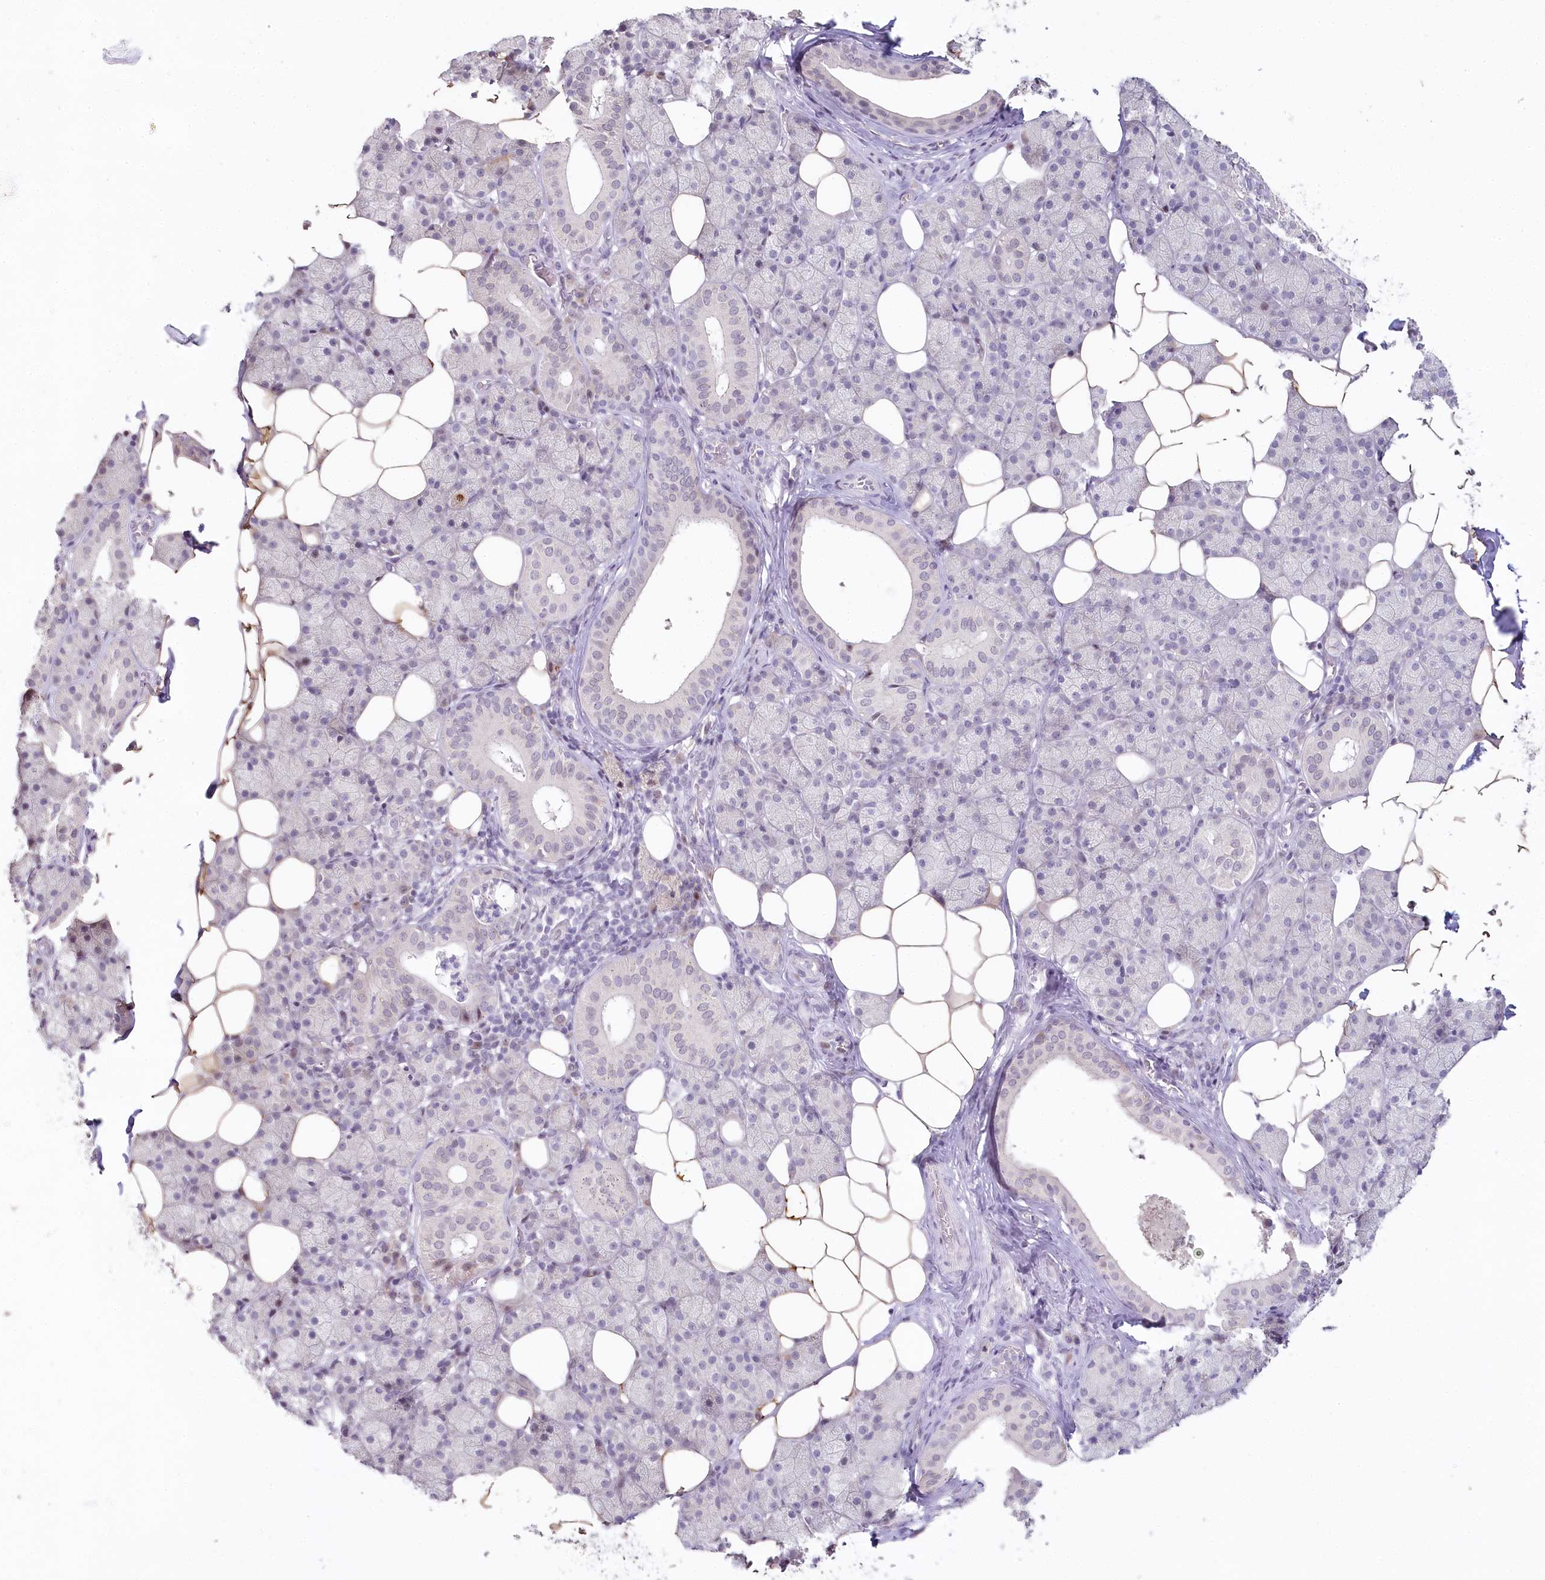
{"staining": {"intensity": "weak", "quantity": "<25%", "location": "cytoplasmic/membranous"}, "tissue": "salivary gland", "cell_type": "Glandular cells", "image_type": "normal", "snomed": [{"axis": "morphology", "description": "Normal tissue, NOS"}, {"axis": "topography", "description": "Salivary gland"}], "caption": "Immunohistochemistry (IHC) photomicrograph of benign salivary gland: salivary gland stained with DAB shows no significant protein positivity in glandular cells.", "gene": "HPD", "patient": {"sex": "female", "age": 33}}